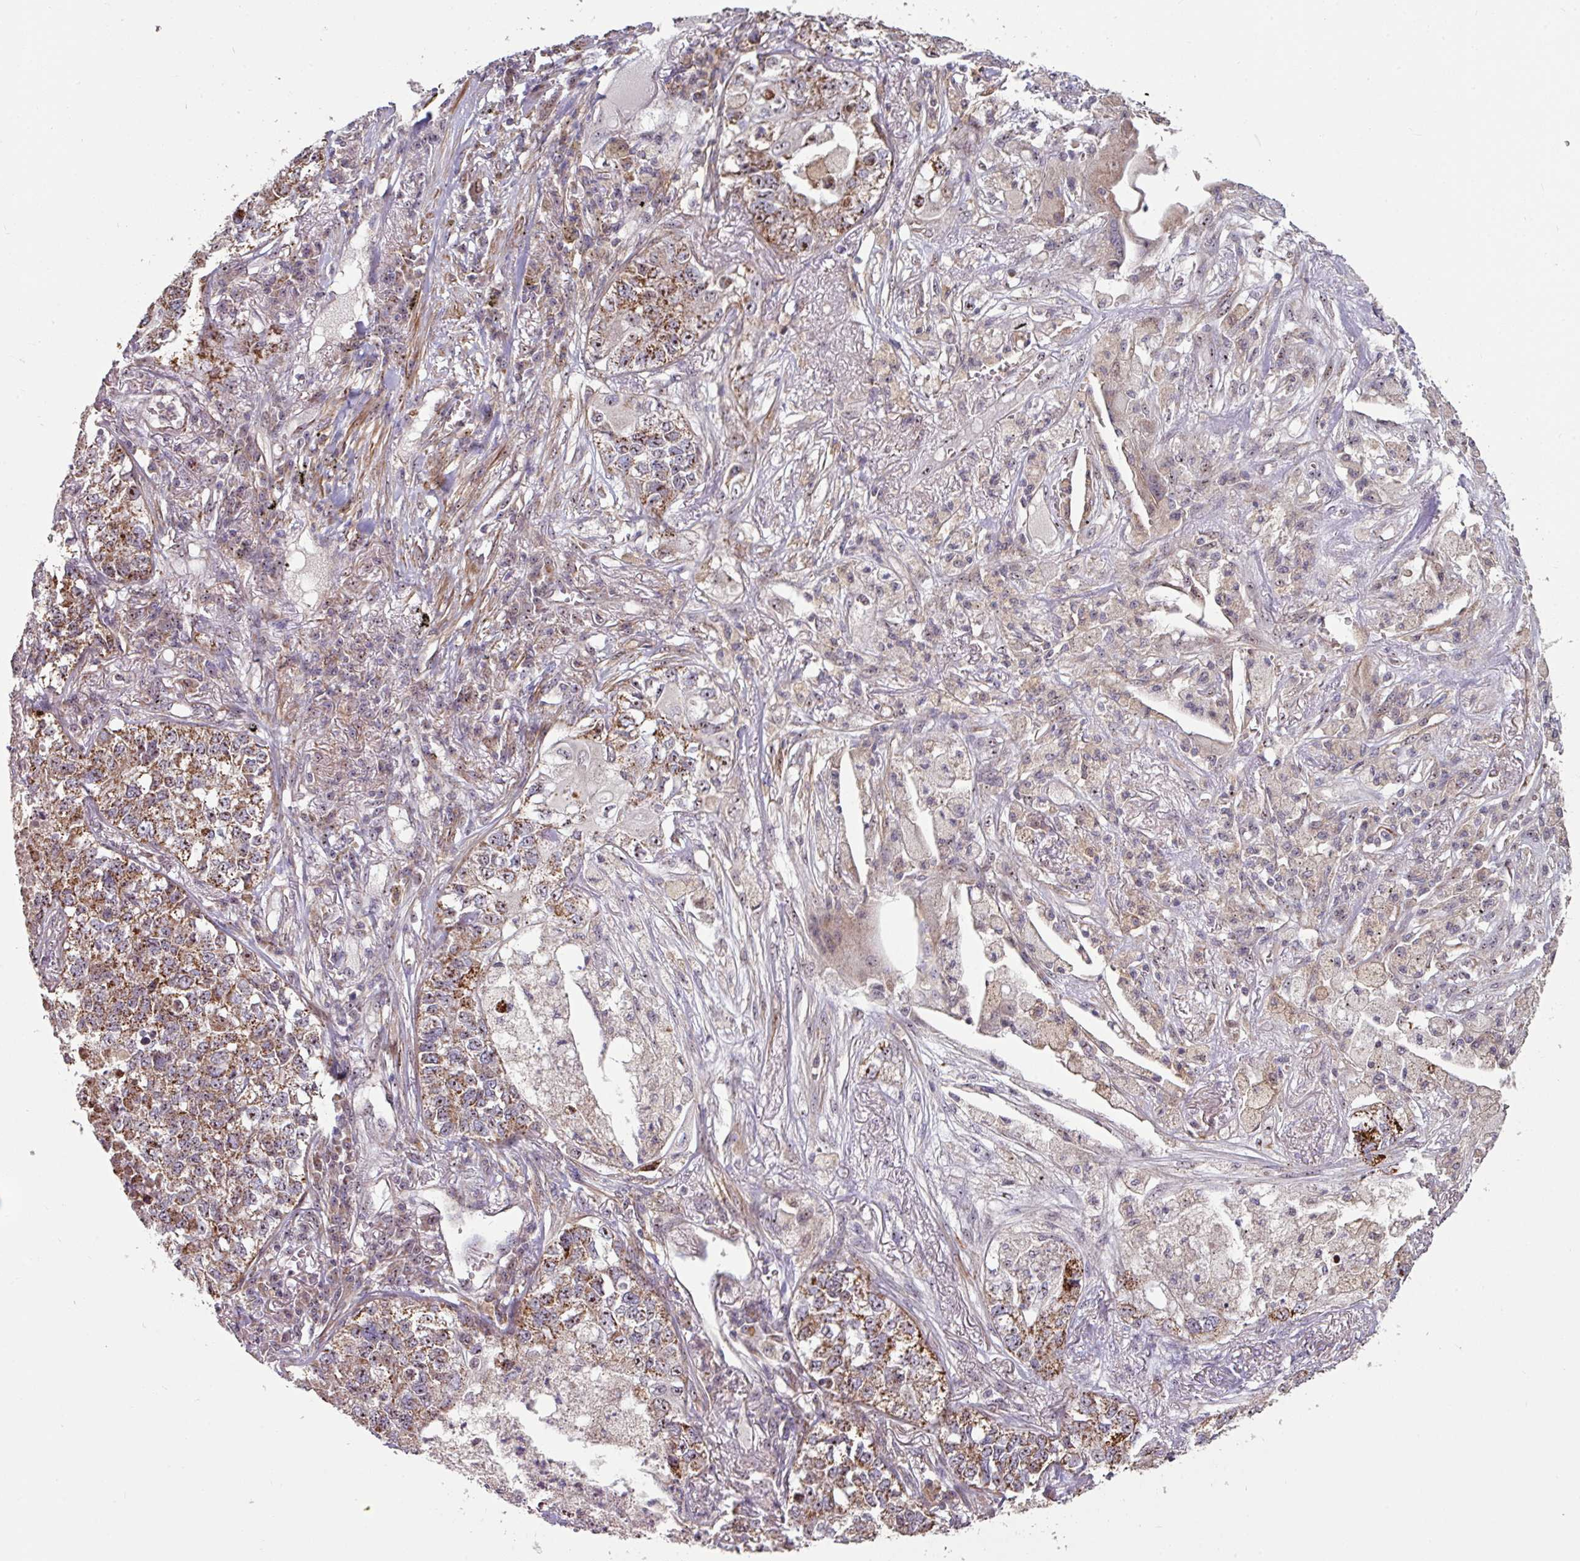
{"staining": {"intensity": "strong", "quantity": "25%-75%", "location": "cytoplasmic/membranous"}, "tissue": "lung cancer", "cell_type": "Tumor cells", "image_type": "cancer", "snomed": [{"axis": "morphology", "description": "Adenocarcinoma, NOS"}, {"axis": "topography", "description": "Lung"}], "caption": "Tumor cells exhibit high levels of strong cytoplasmic/membranous positivity in approximately 25%-75% of cells in human lung cancer.", "gene": "OR2D3", "patient": {"sex": "male", "age": 49}}